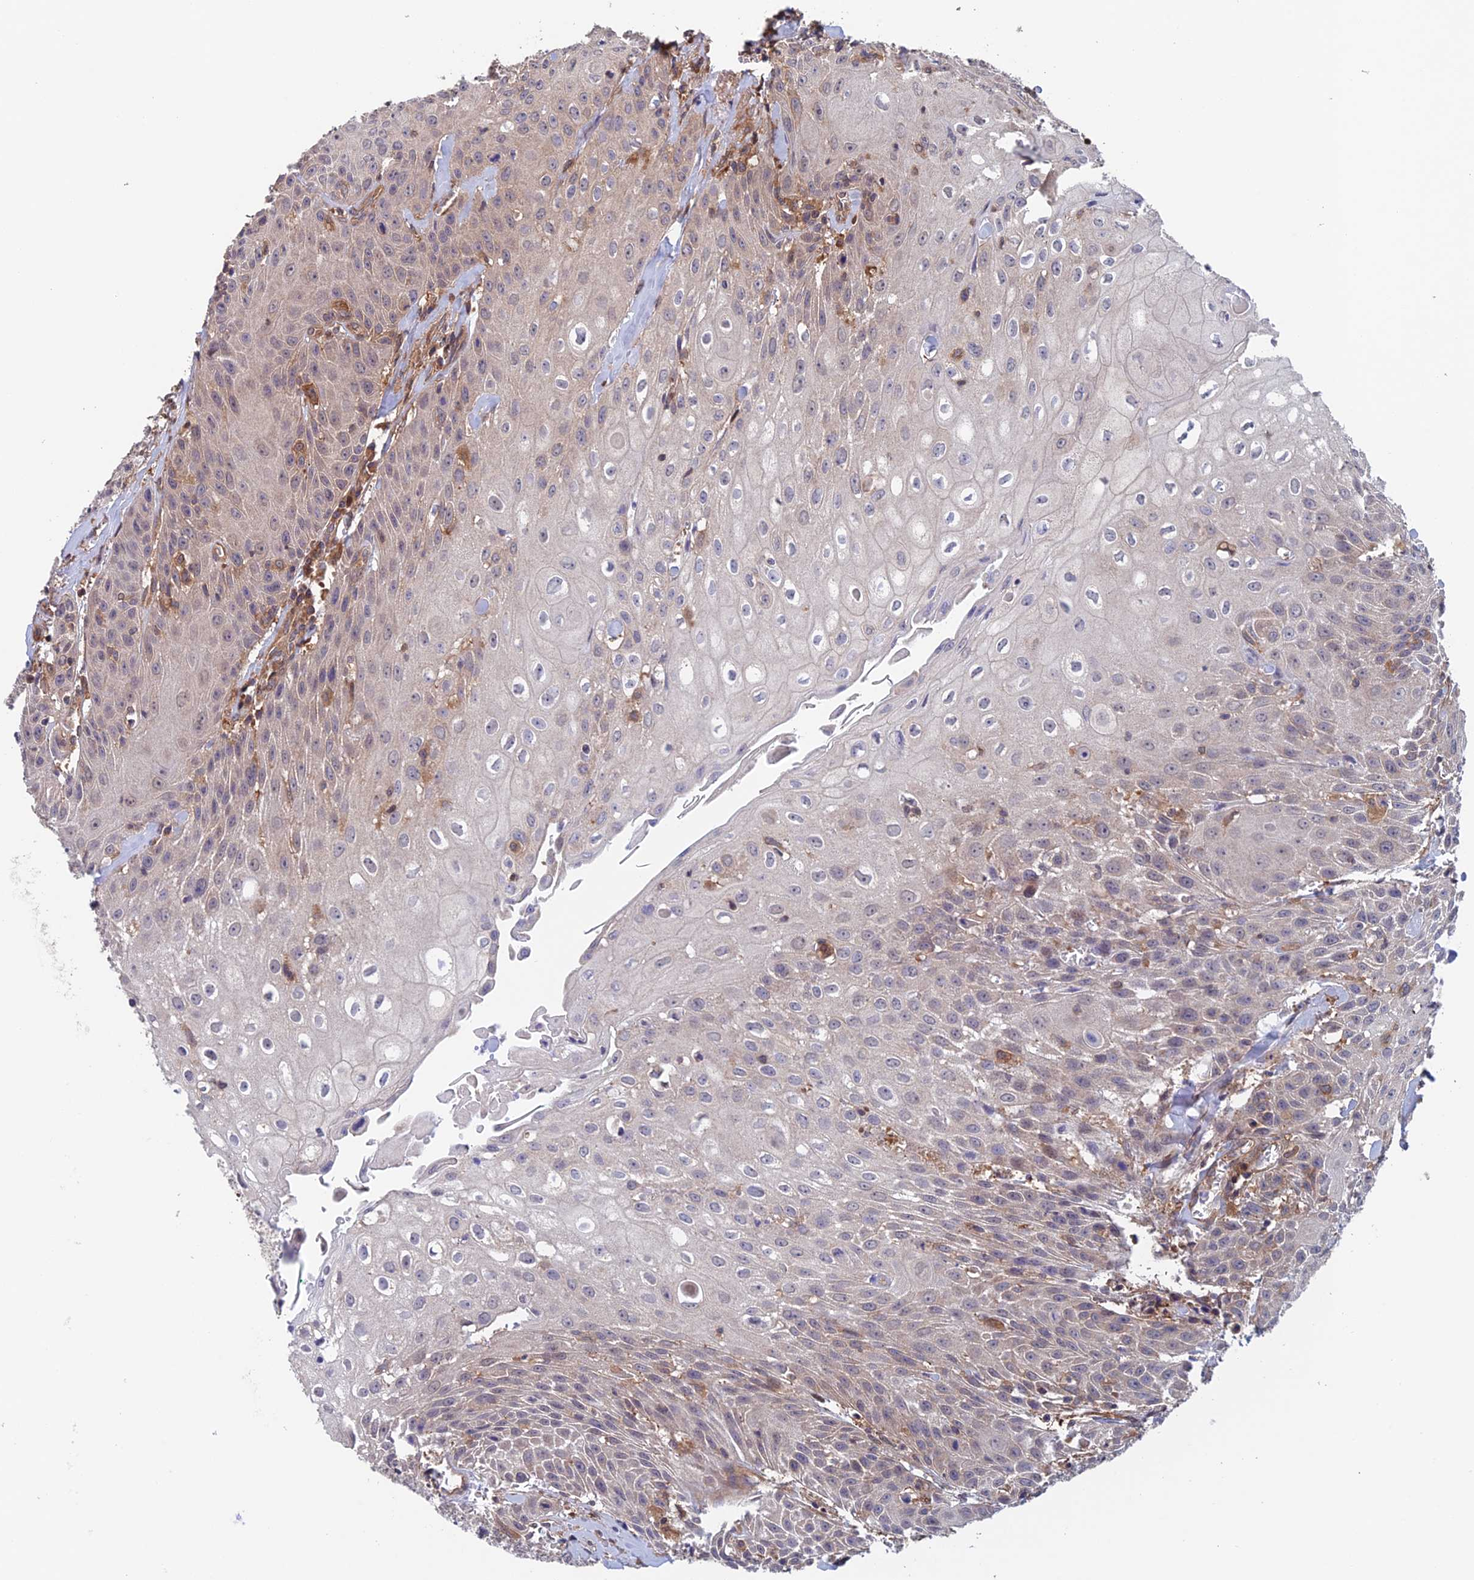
{"staining": {"intensity": "negative", "quantity": "none", "location": "none"}, "tissue": "head and neck cancer", "cell_type": "Tumor cells", "image_type": "cancer", "snomed": [{"axis": "morphology", "description": "Squamous cell carcinoma, NOS"}, {"axis": "topography", "description": "Oral tissue"}, {"axis": "topography", "description": "Head-Neck"}], "caption": "Tumor cells show no significant positivity in head and neck squamous cell carcinoma.", "gene": "NUDT16L1", "patient": {"sex": "female", "age": 82}}